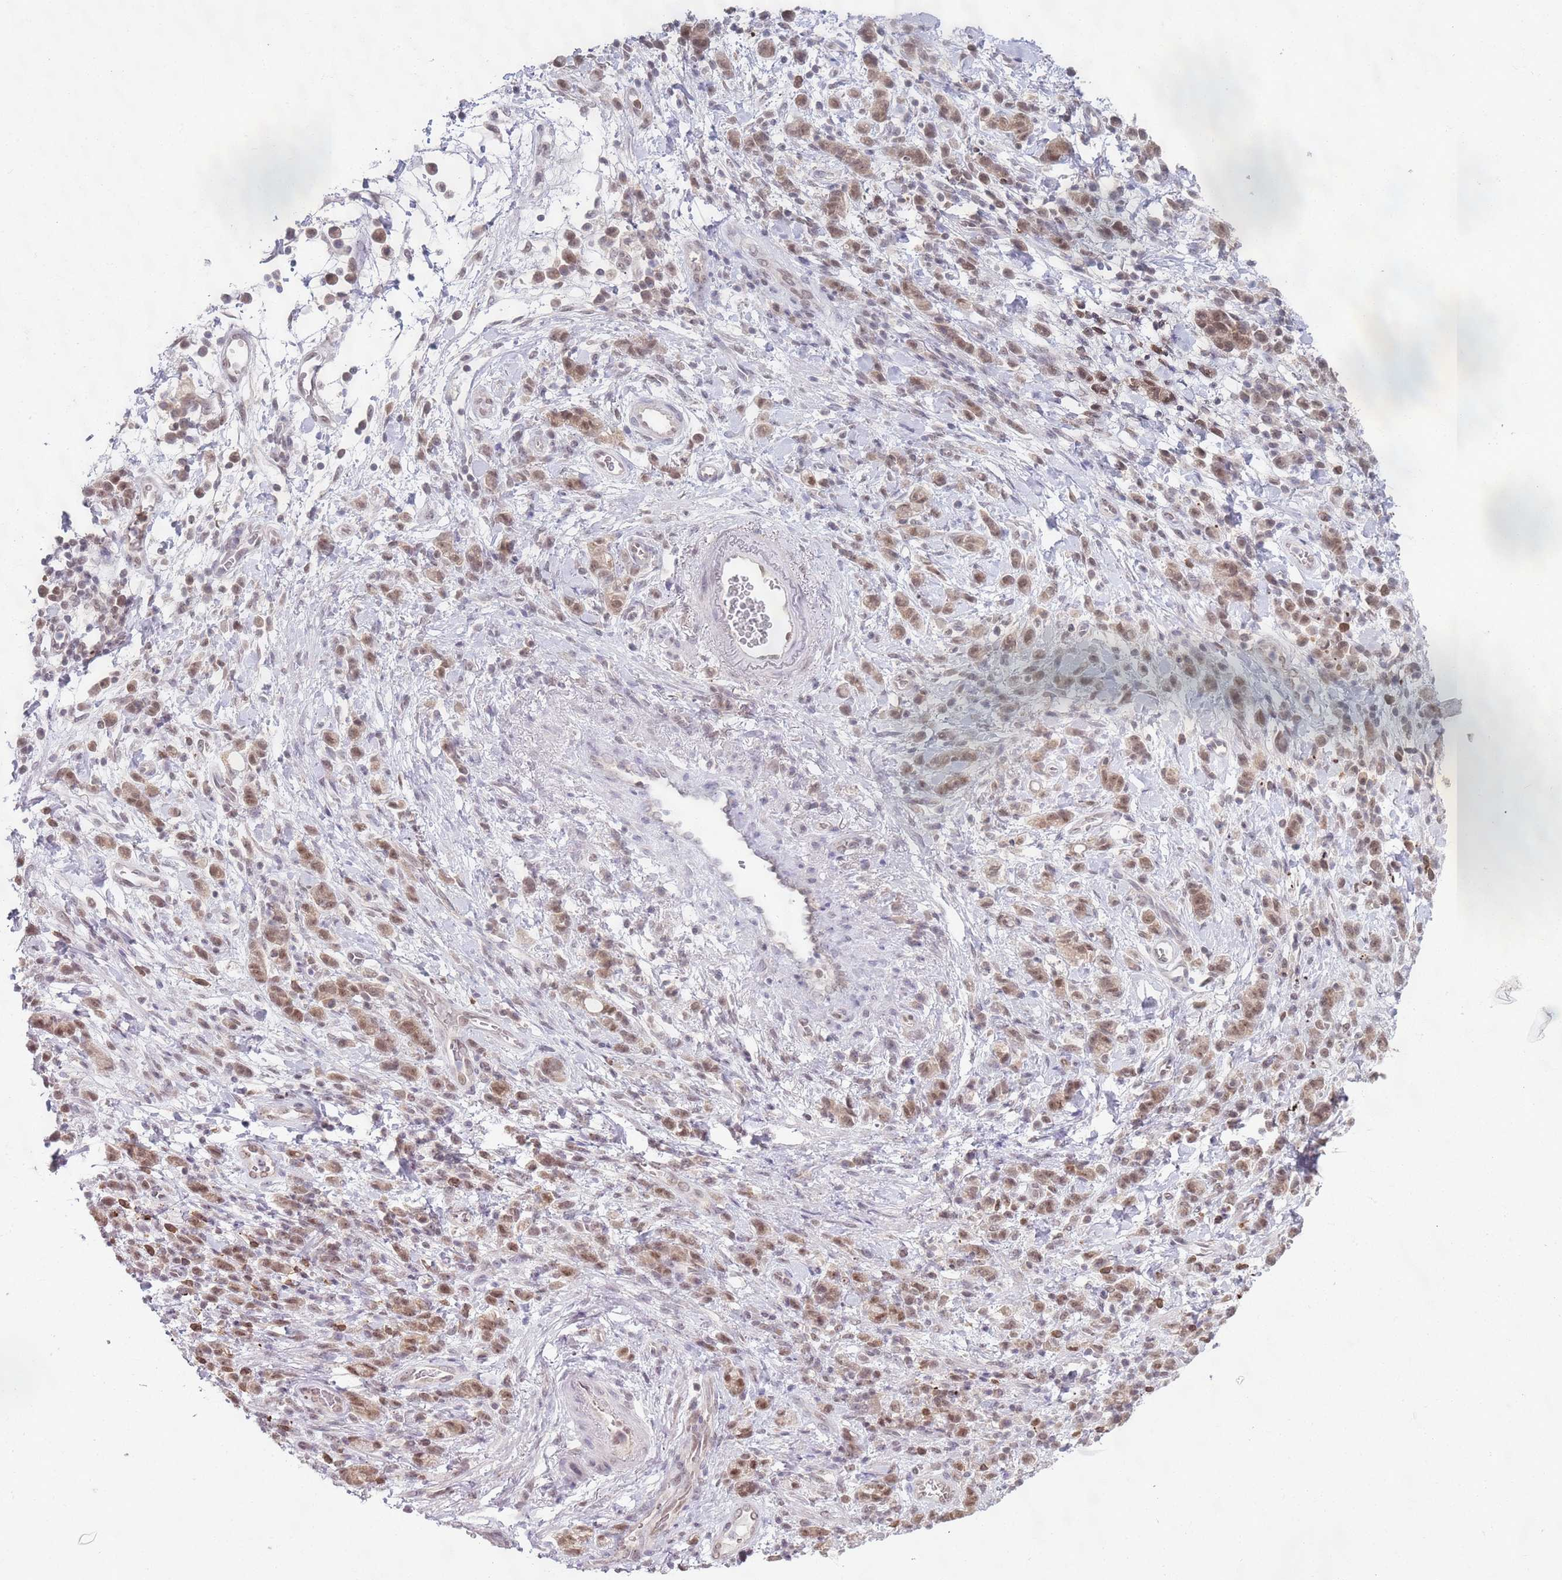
{"staining": {"intensity": "moderate", "quantity": ">75%", "location": "cytoplasmic/membranous,nuclear"}, "tissue": "stomach cancer", "cell_type": "Tumor cells", "image_type": "cancer", "snomed": [{"axis": "morphology", "description": "Adenocarcinoma, NOS"}, {"axis": "topography", "description": "Stomach"}], "caption": "Stomach cancer (adenocarcinoma) stained for a protein (brown) exhibits moderate cytoplasmic/membranous and nuclear positive expression in approximately >75% of tumor cells.", "gene": "SMARCAL1", "patient": {"sex": "male", "age": 77}}